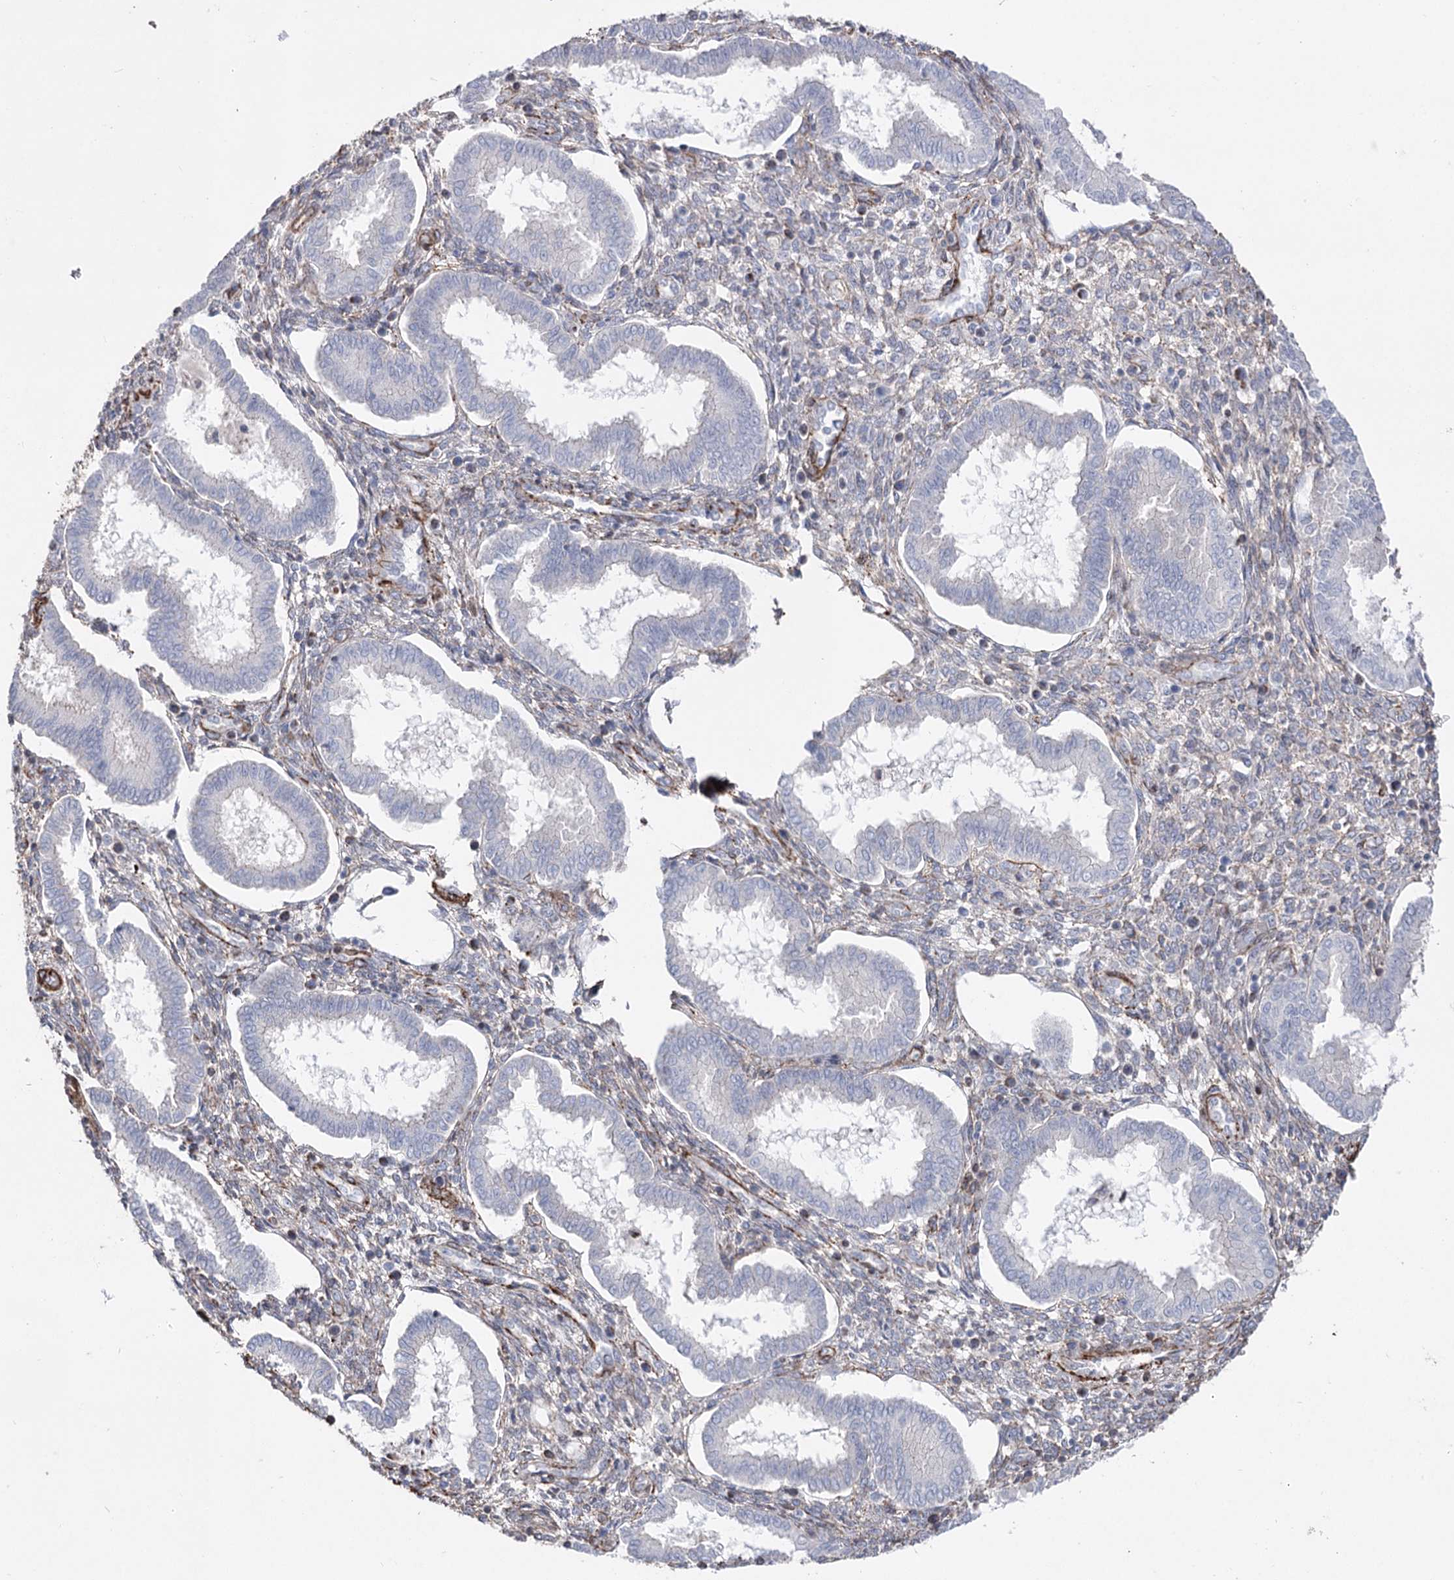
{"staining": {"intensity": "moderate", "quantity": "<25%", "location": "cytoplasmic/membranous"}, "tissue": "endometrium", "cell_type": "Cells in endometrial stroma", "image_type": "normal", "snomed": [{"axis": "morphology", "description": "Normal tissue, NOS"}, {"axis": "topography", "description": "Endometrium"}], "caption": "Endometrium stained for a protein (brown) displays moderate cytoplasmic/membranous positive positivity in approximately <25% of cells in endometrial stroma.", "gene": "ARHGAP20", "patient": {"sex": "female", "age": 24}}